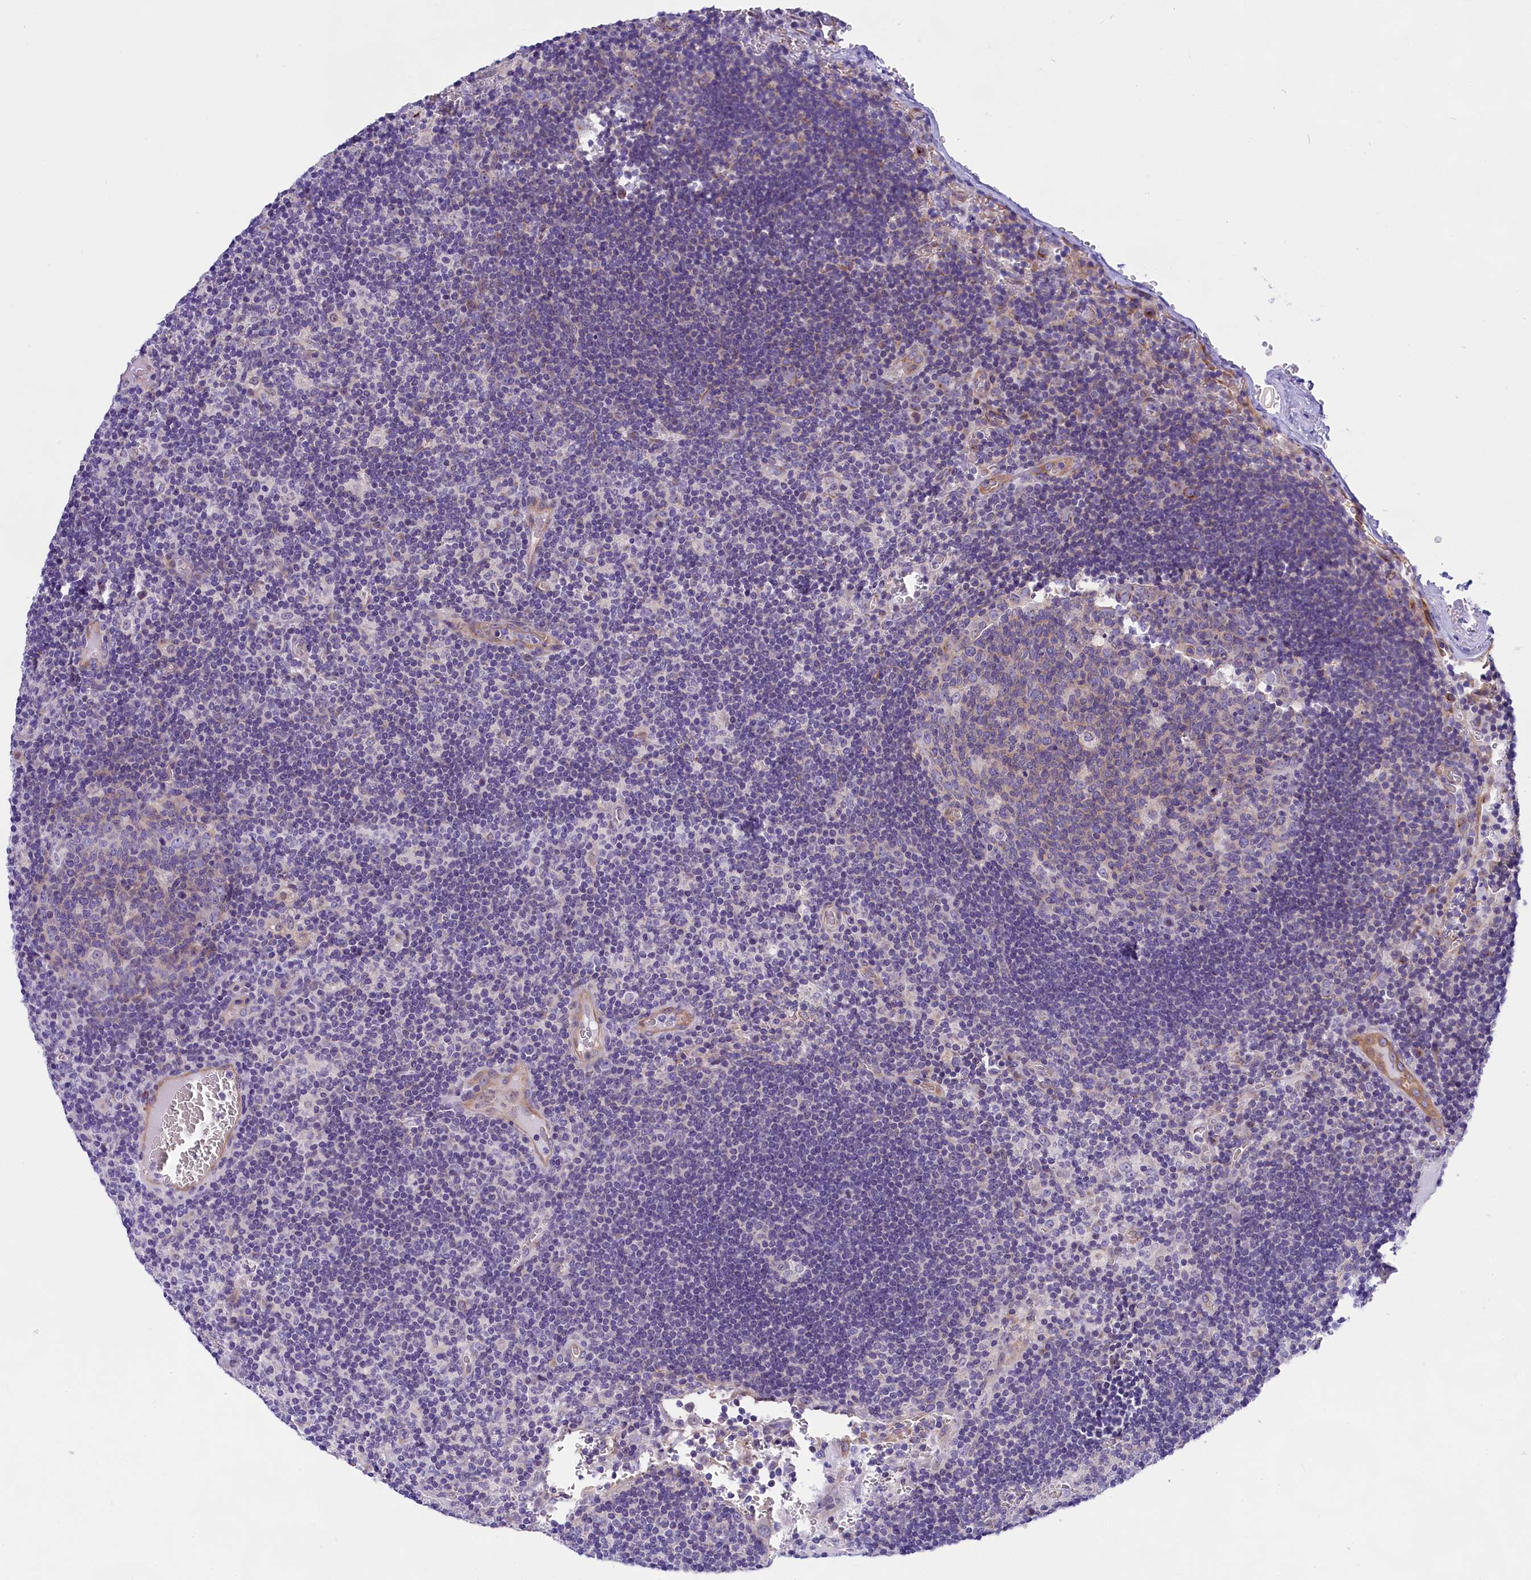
{"staining": {"intensity": "negative", "quantity": "none", "location": "none"}, "tissue": "lymph node", "cell_type": "Germinal center cells", "image_type": "normal", "snomed": [{"axis": "morphology", "description": "Normal tissue, NOS"}, {"axis": "topography", "description": "Lymph node"}], "caption": "This is a photomicrograph of immunohistochemistry staining of normal lymph node, which shows no staining in germinal center cells.", "gene": "PPP1R13L", "patient": {"sex": "female", "age": 73}}